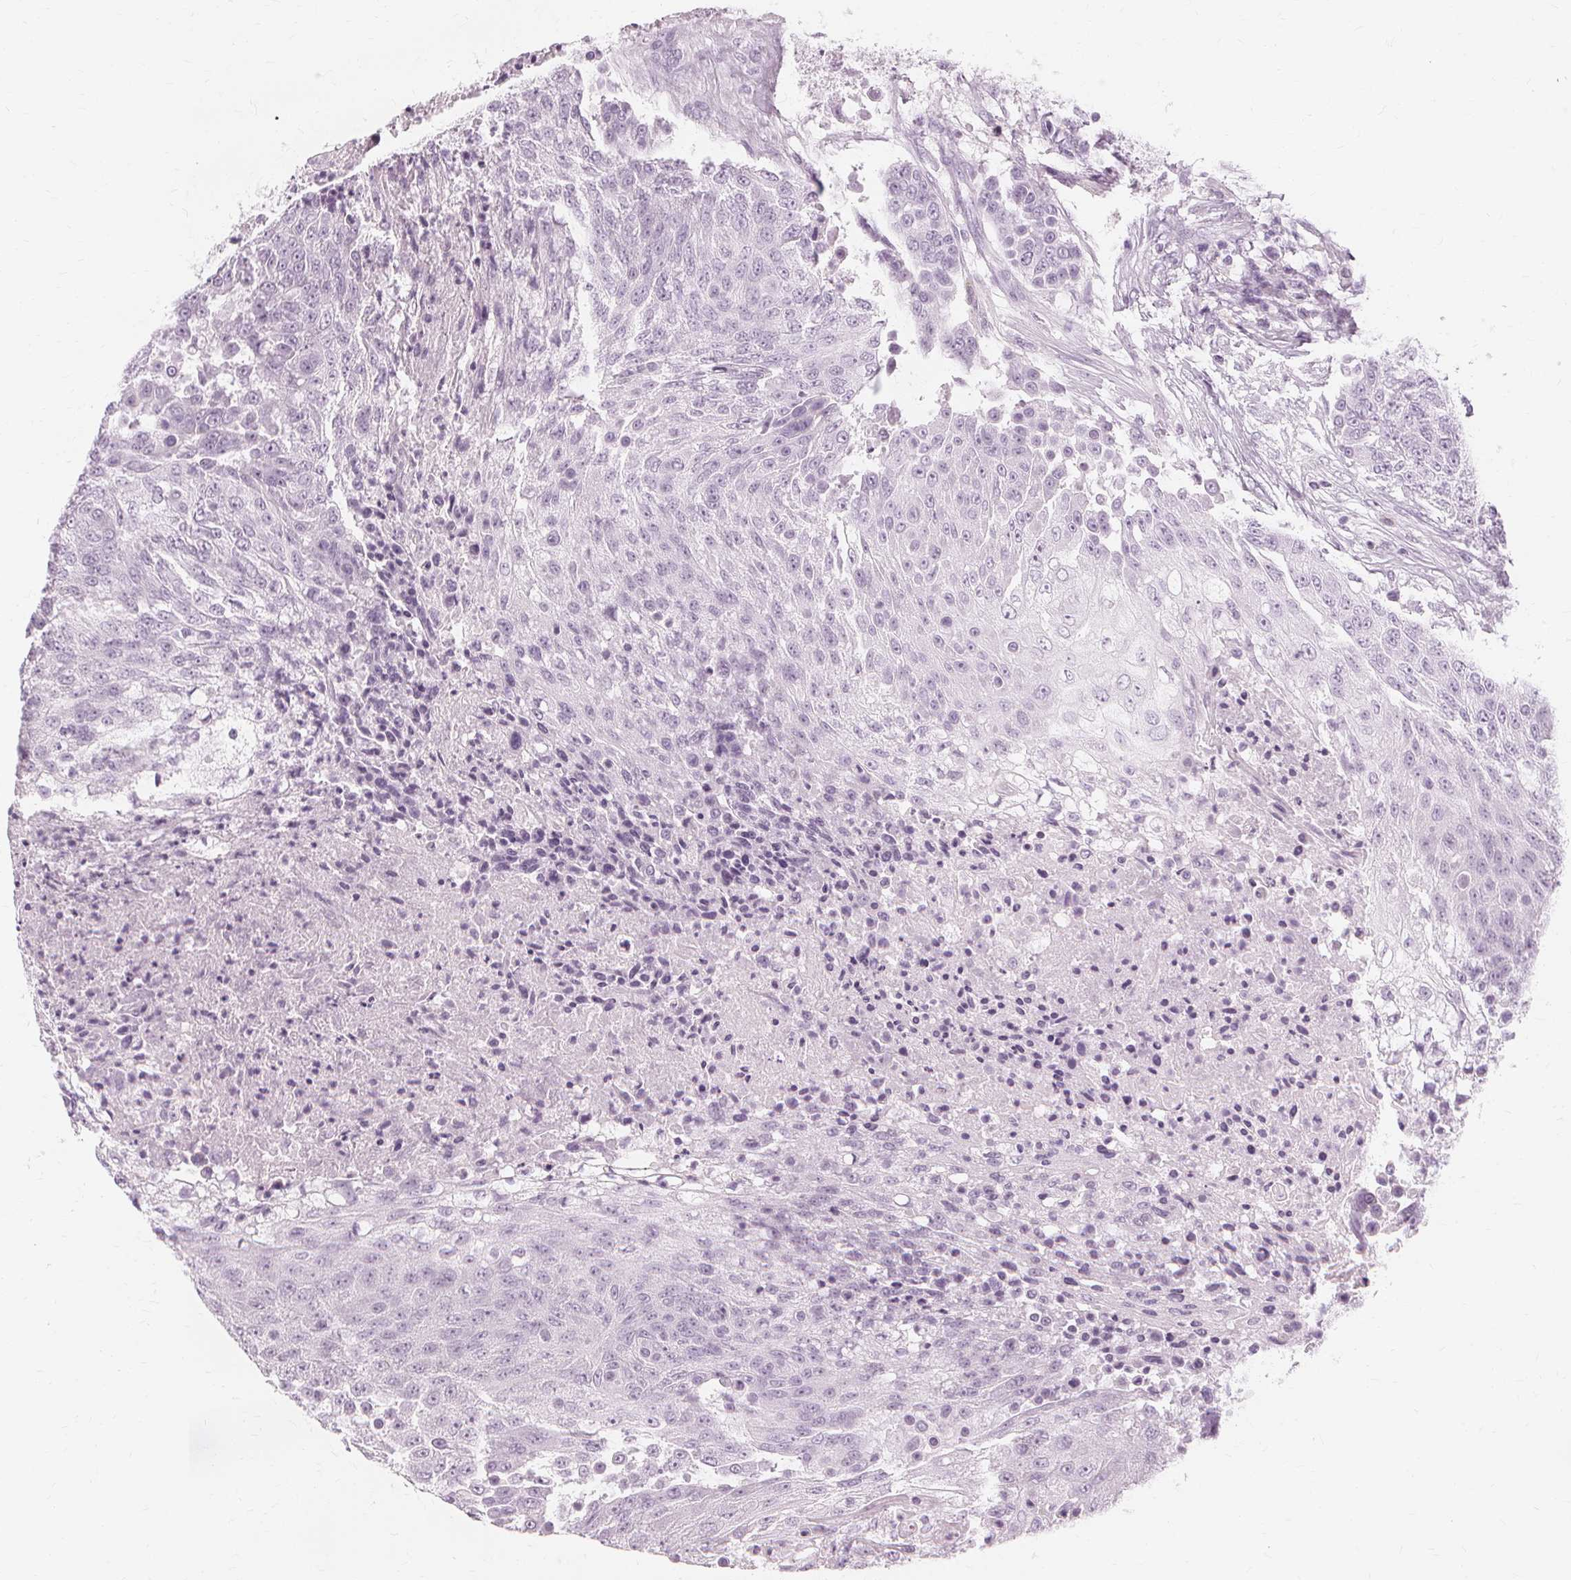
{"staining": {"intensity": "negative", "quantity": "none", "location": "none"}, "tissue": "urothelial cancer", "cell_type": "Tumor cells", "image_type": "cancer", "snomed": [{"axis": "morphology", "description": "Urothelial carcinoma, High grade"}, {"axis": "topography", "description": "Urinary bladder"}], "caption": "Immunohistochemistry (IHC) image of neoplastic tissue: human urothelial cancer stained with DAB displays no significant protein positivity in tumor cells.", "gene": "TFF1", "patient": {"sex": "female", "age": 63}}